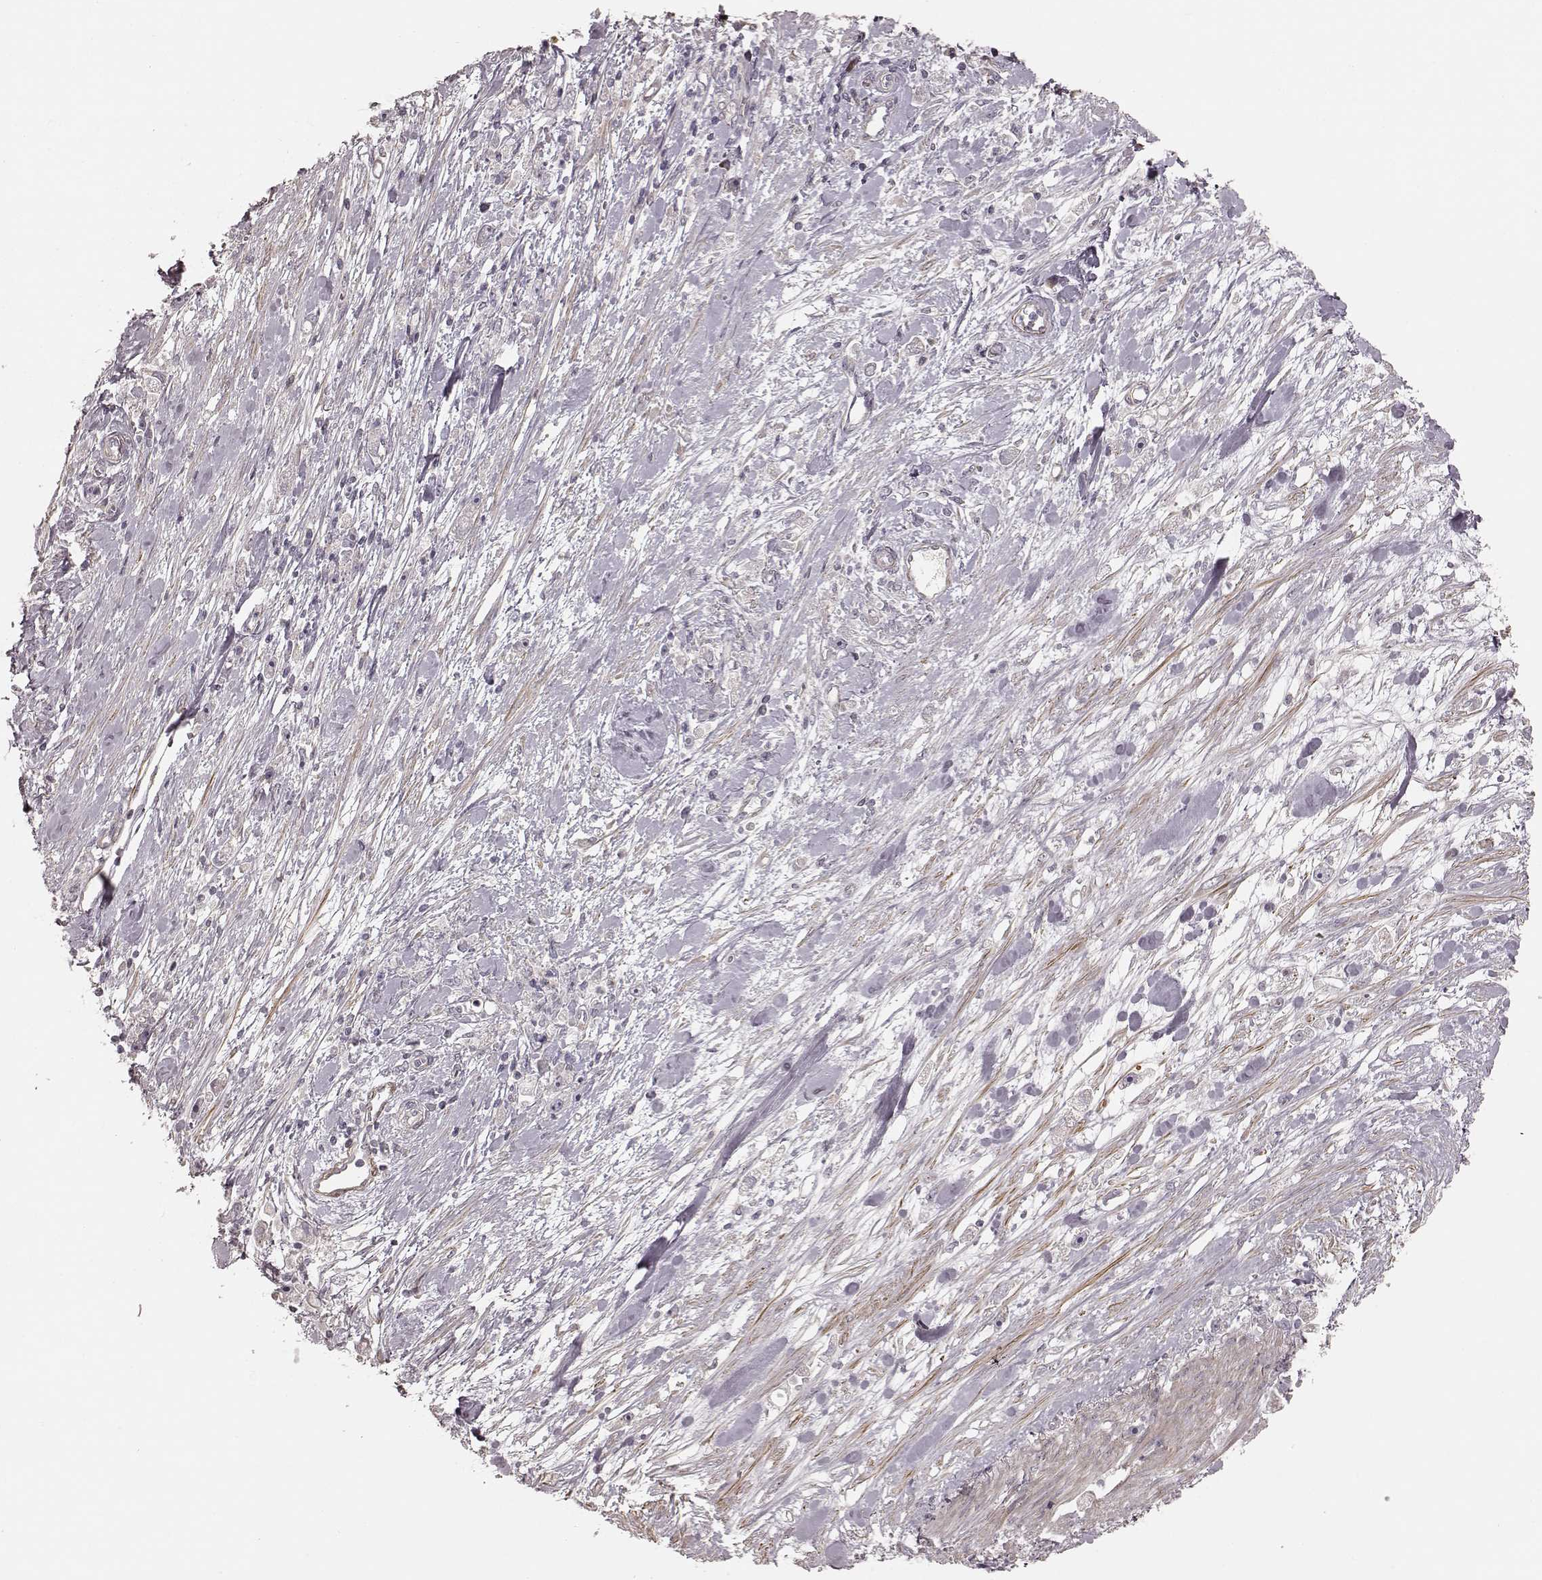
{"staining": {"intensity": "negative", "quantity": "none", "location": "none"}, "tissue": "stomach cancer", "cell_type": "Tumor cells", "image_type": "cancer", "snomed": [{"axis": "morphology", "description": "Adenocarcinoma, NOS"}, {"axis": "topography", "description": "Stomach"}], "caption": "Immunohistochemistry (IHC) micrograph of neoplastic tissue: human stomach adenocarcinoma stained with DAB demonstrates no significant protein positivity in tumor cells.", "gene": "KCNJ9", "patient": {"sex": "female", "age": 59}}